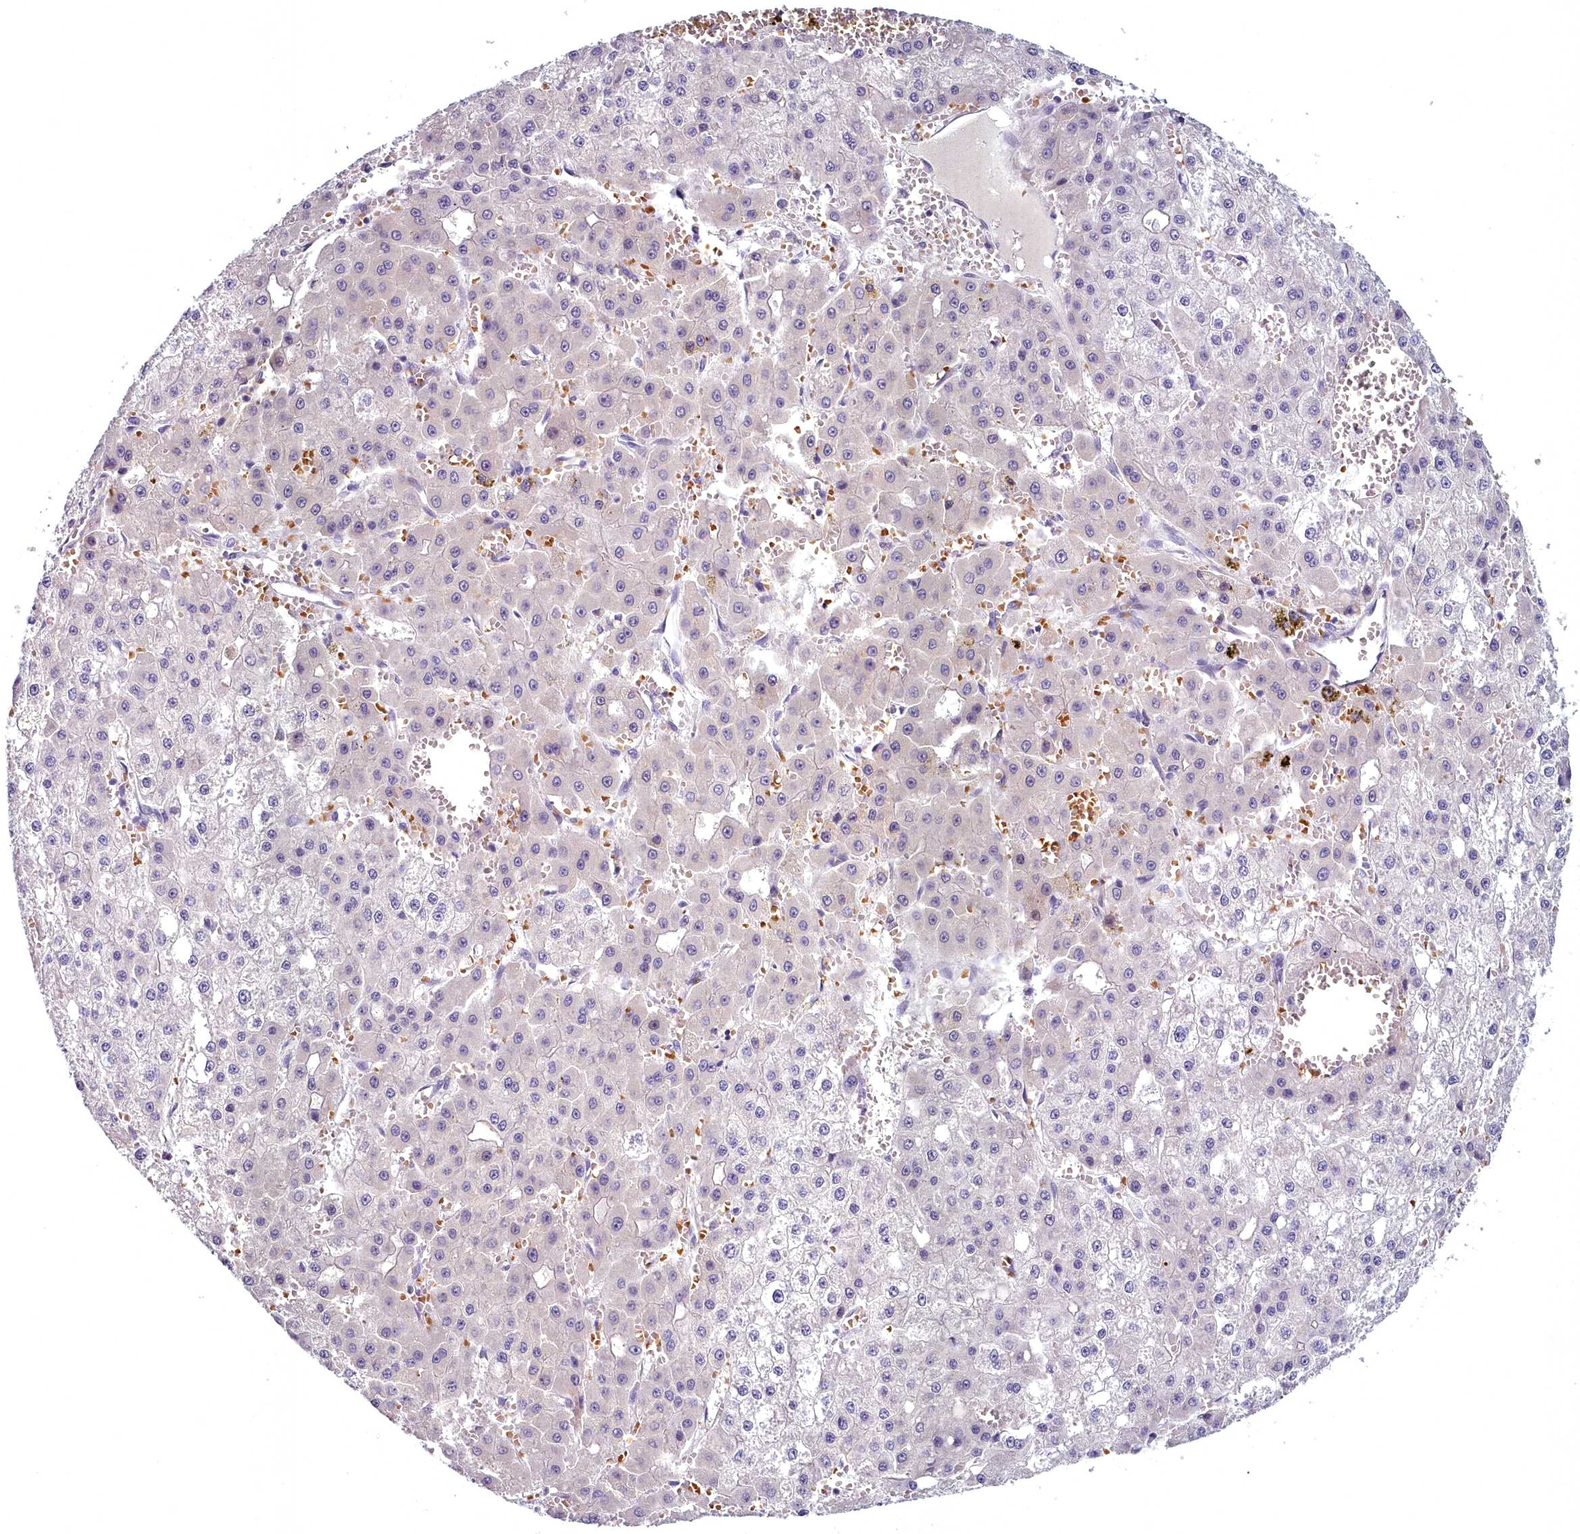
{"staining": {"intensity": "negative", "quantity": "none", "location": "none"}, "tissue": "liver cancer", "cell_type": "Tumor cells", "image_type": "cancer", "snomed": [{"axis": "morphology", "description": "Carcinoma, Hepatocellular, NOS"}, {"axis": "topography", "description": "Liver"}], "caption": "DAB (3,3'-diaminobenzidine) immunohistochemical staining of hepatocellular carcinoma (liver) exhibits no significant staining in tumor cells.", "gene": "ARL15", "patient": {"sex": "male", "age": 47}}